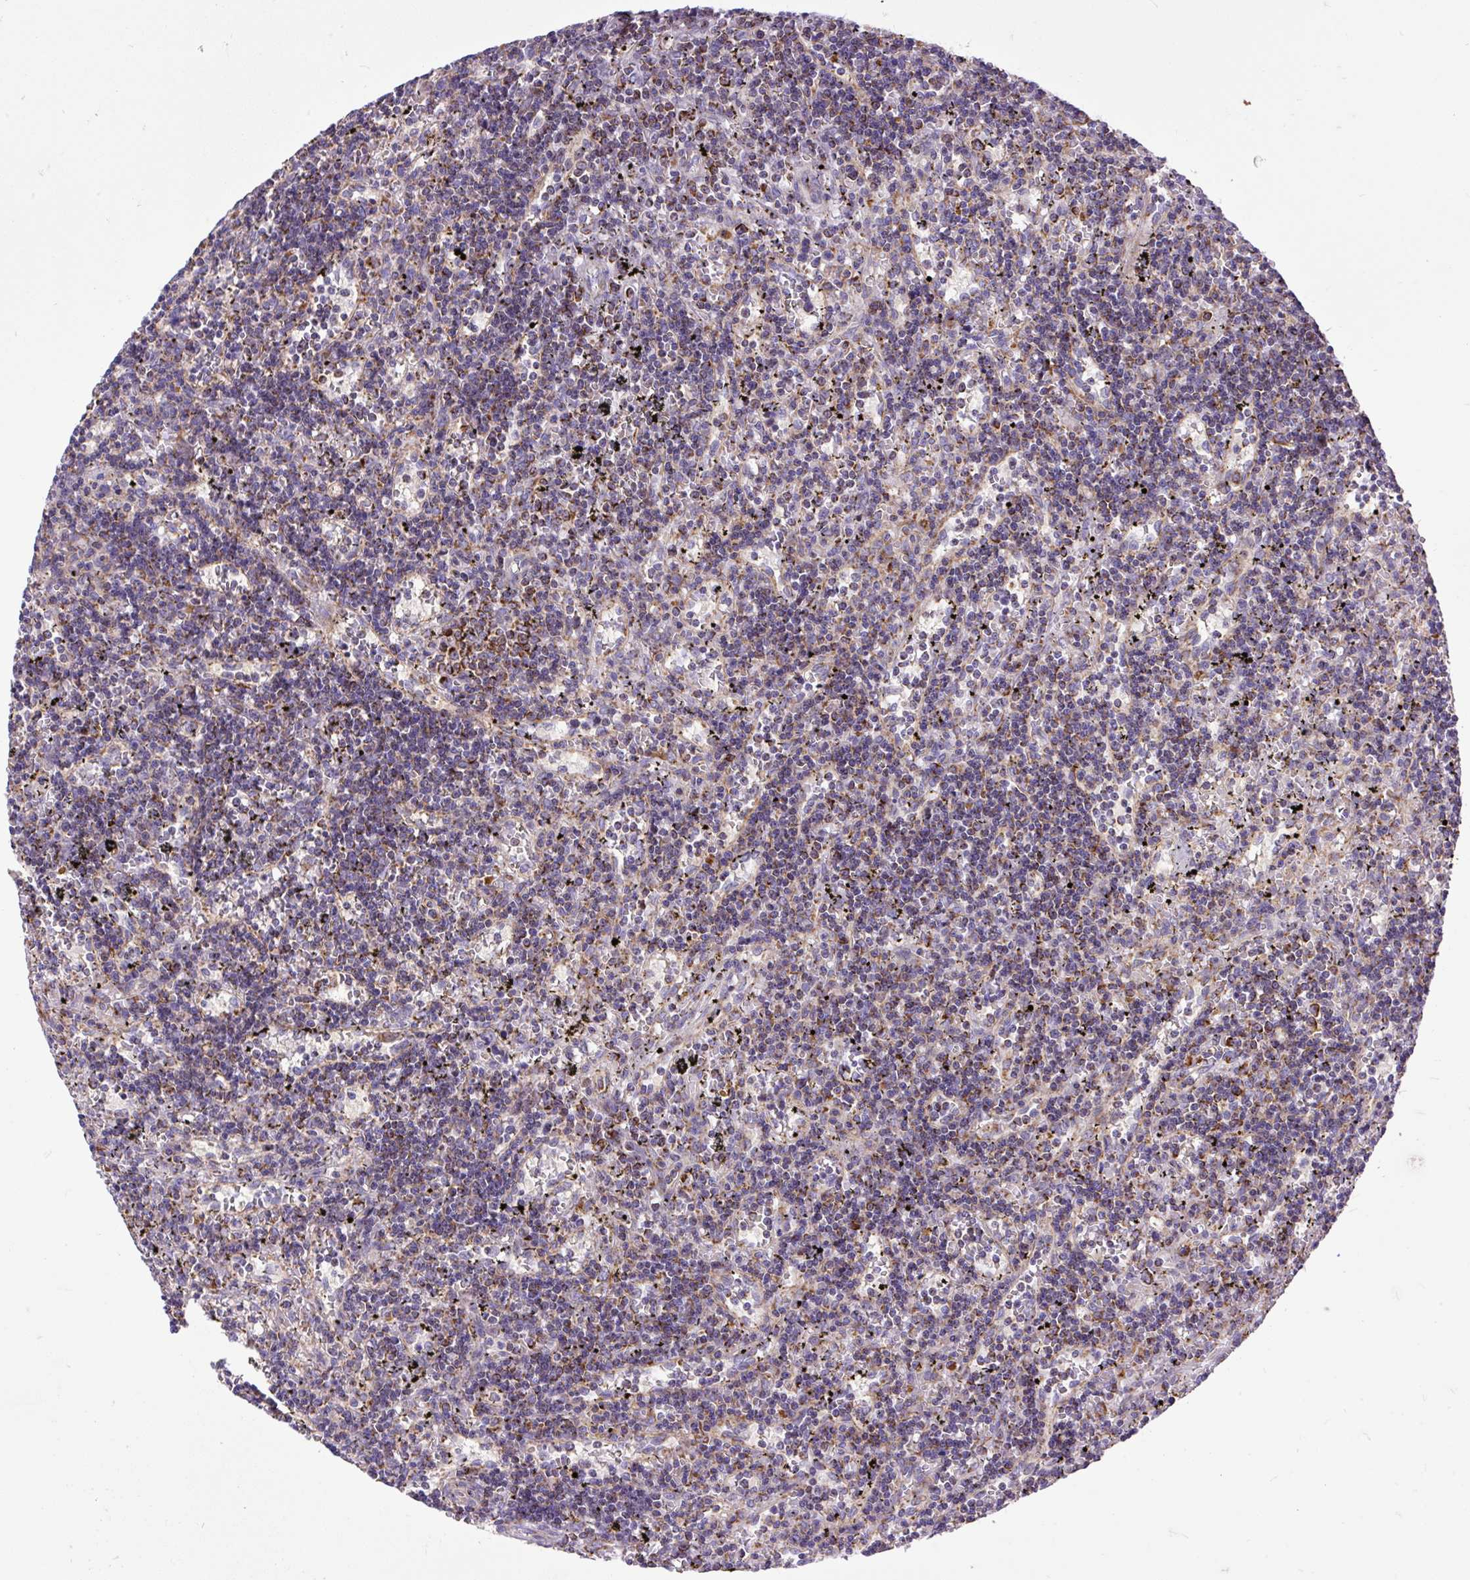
{"staining": {"intensity": "moderate", "quantity": "<25%", "location": "cytoplasmic/membranous"}, "tissue": "lymphoma", "cell_type": "Tumor cells", "image_type": "cancer", "snomed": [{"axis": "morphology", "description": "Malignant lymphoma, non-Hodgkin's type, Low grade"}, {"axis": "topography", "description": "Spleen"}], "caption": "Immunohistochemistry photomicrograph of neoplastic tissue: human lymphoma stained using immunohistochemistry demonstrates low levels of moderate protein expression localized specifically in the cytoplasmic/membranous of tumor cells, appearing as a cytoplasmic/membranous brown color.", "gene": "TOMM40", "patient": {"sex": "male", "age": 60}}